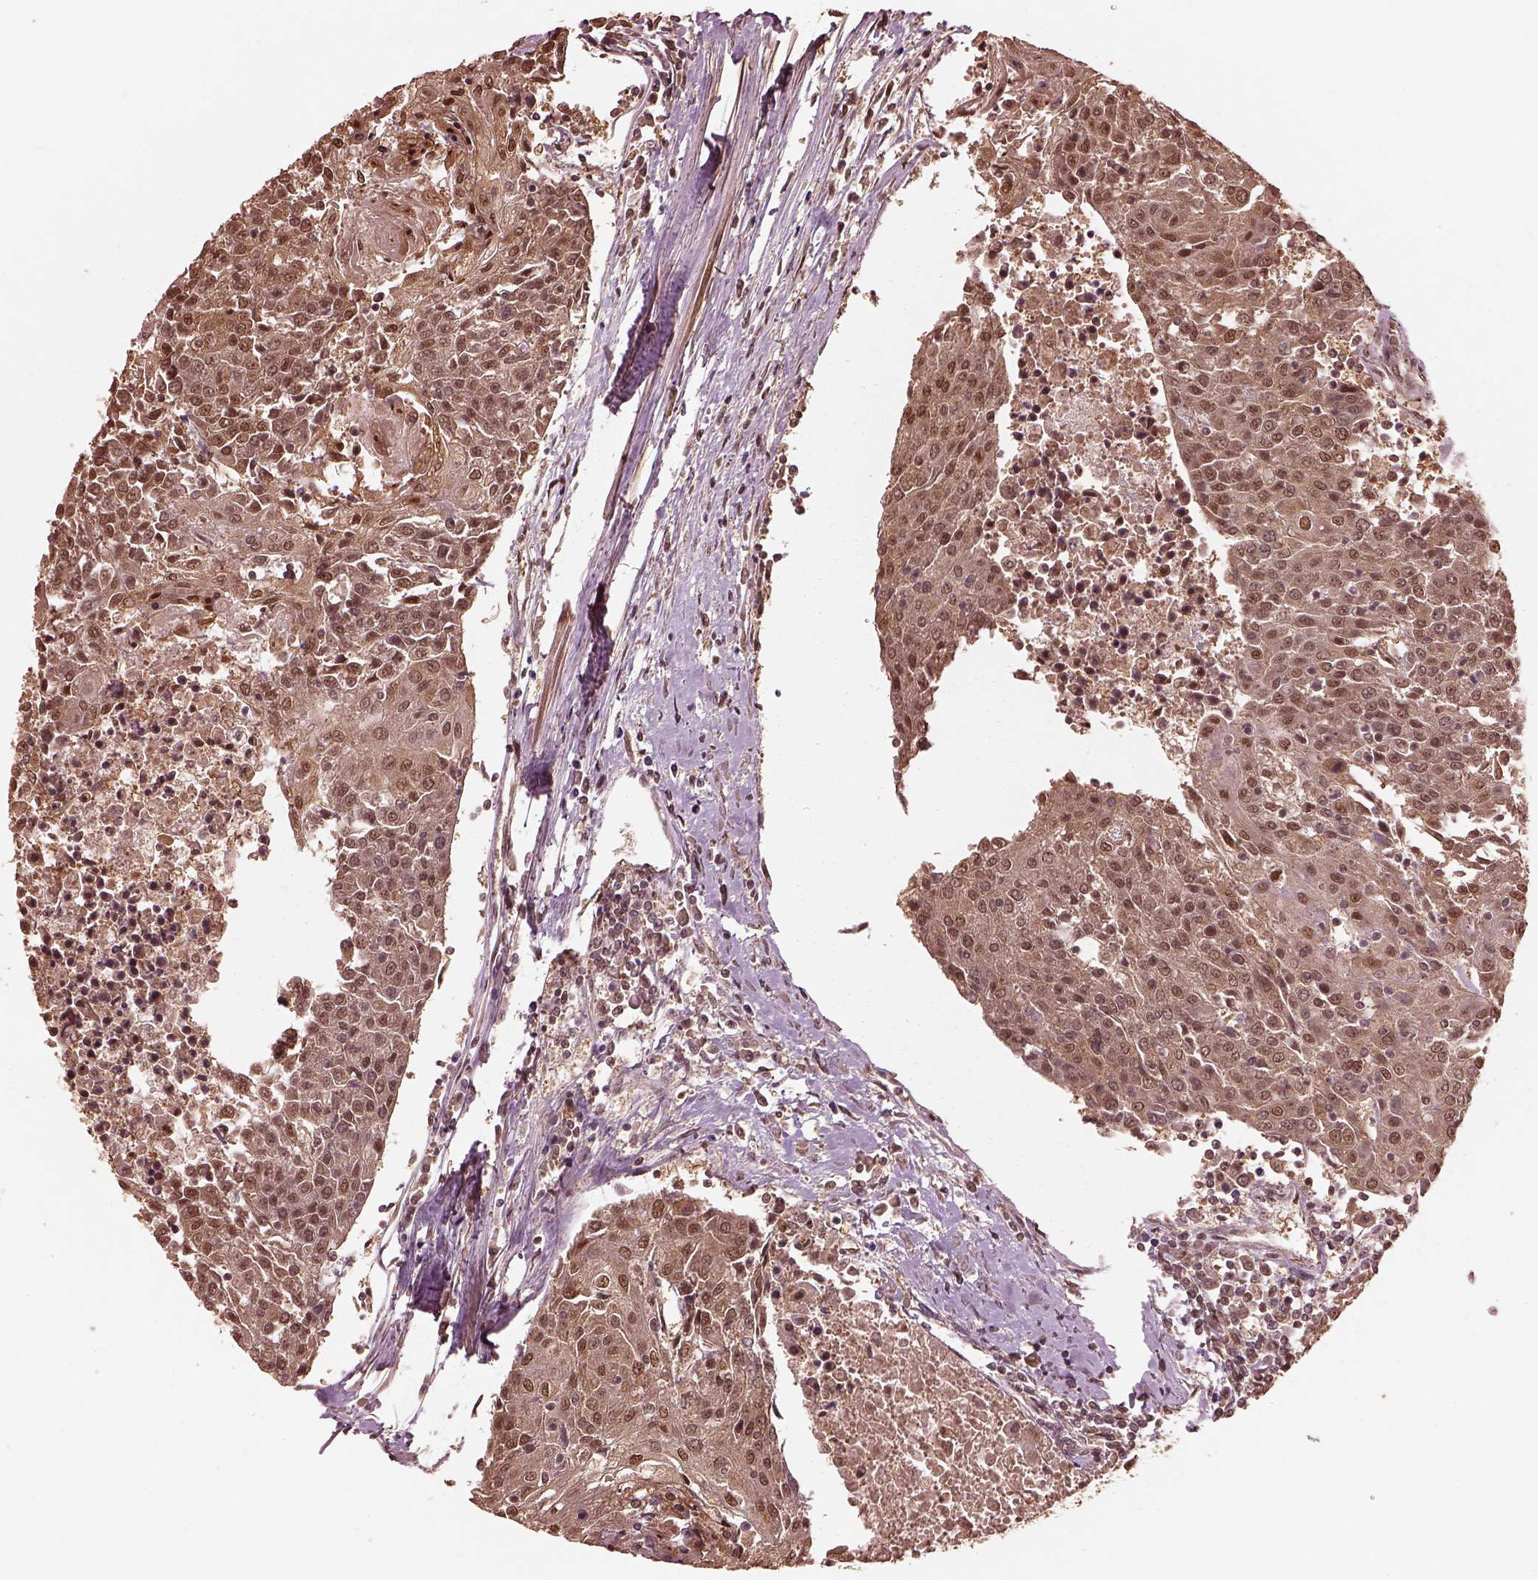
{"staining": {"intensity": "weak", "quantity": "25%-75%", "location": "cytoplasmic/membranous,nuclear"}, "tissue": "urothelial cancer", "cell_type": "Tumor cells", "image_type": "cancer", "snomed": [{"axis": "morphology", "description": "Urothelial carcinoma, High grade"}, {"axis": "topography", "description": "Urinary bladder"}], "caption": "Protein staining demonstrates weak cytoplasmic/membranous and nuclear expression in about 25%-75% of tumor cells in urothelial carcinoma (high-grade).", "gene": "PSMC5", "patient": {"sex": "female", "age": 85}}